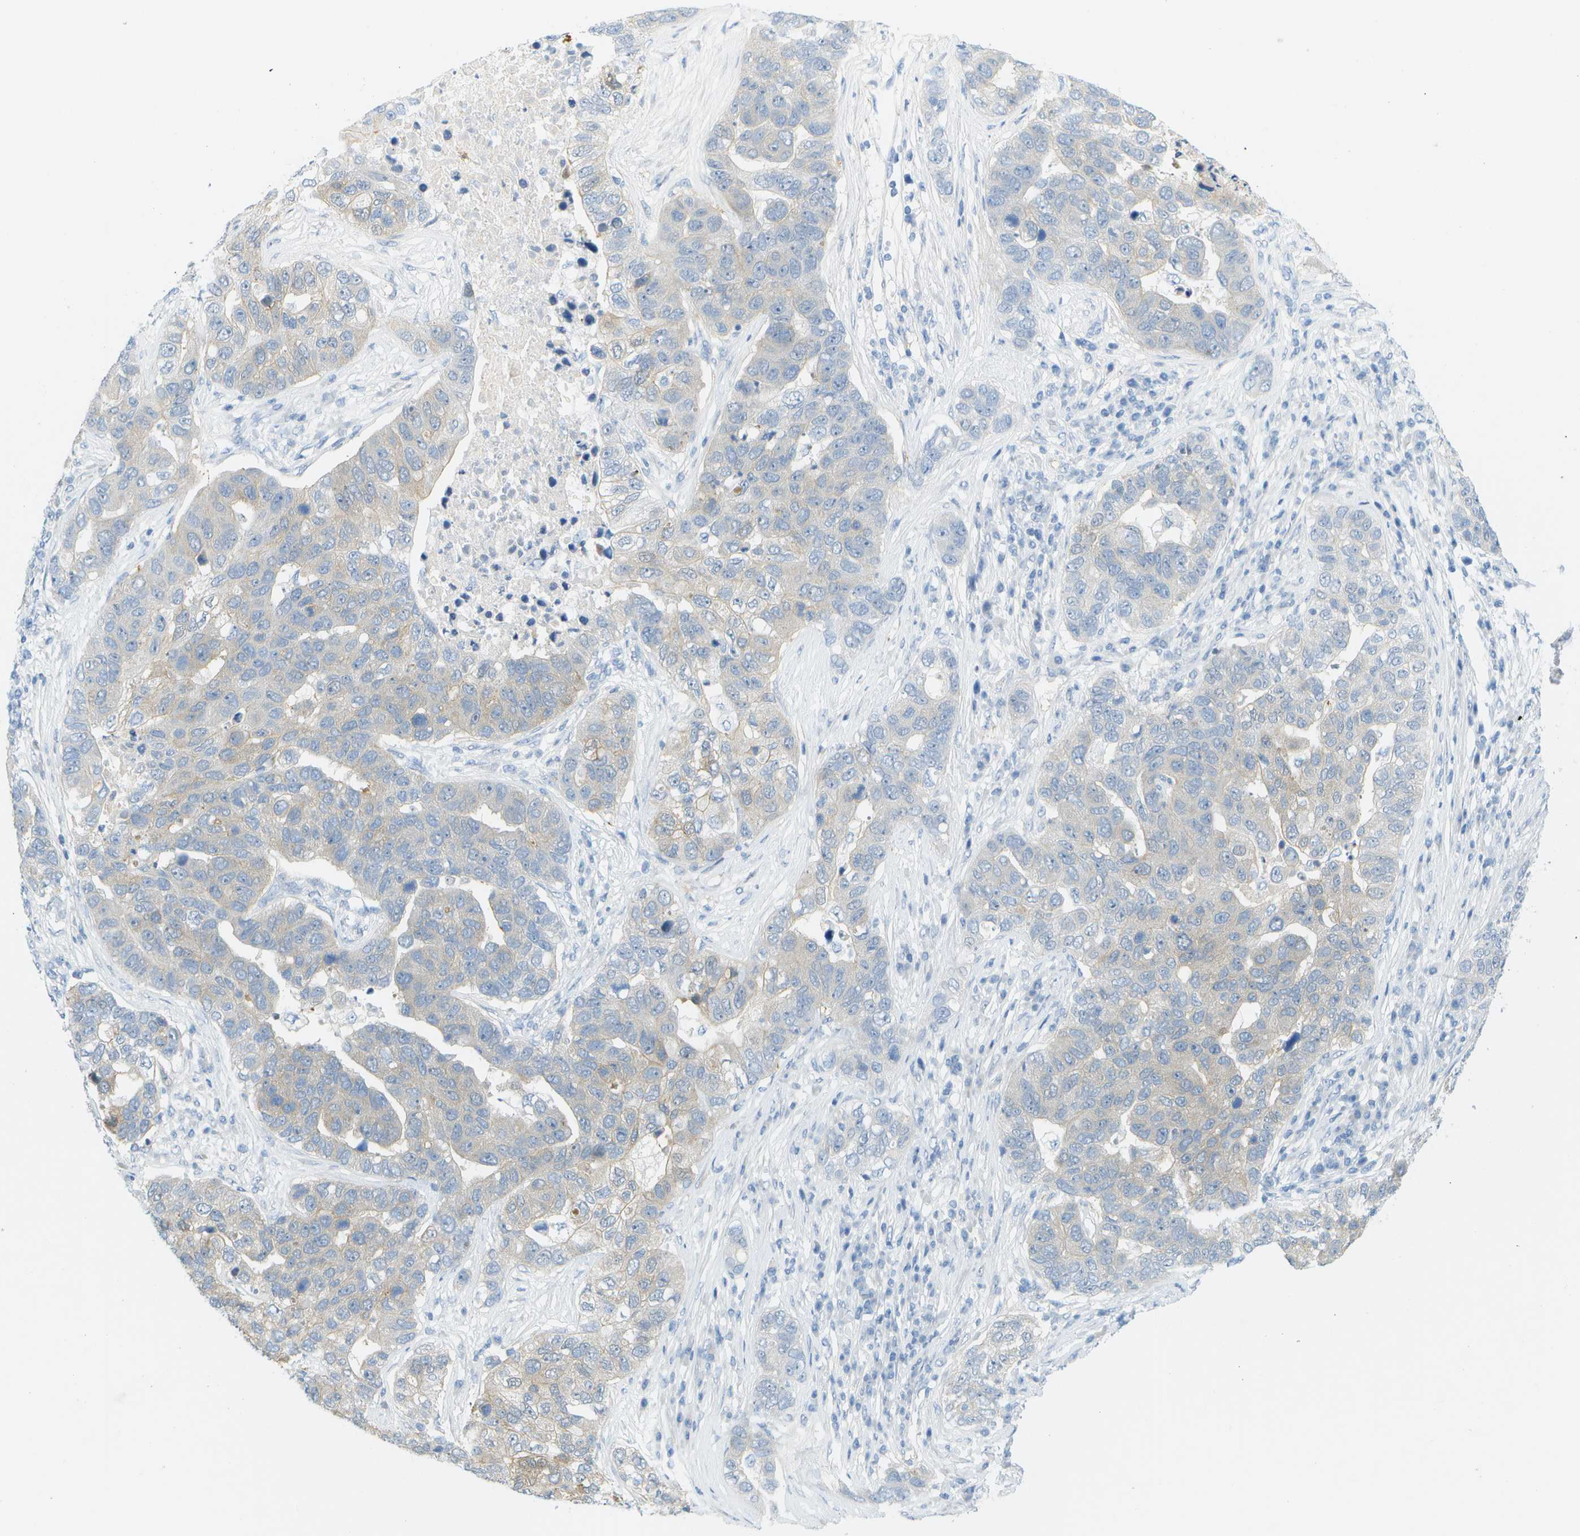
{"staining": {"intensity": "weak", "quantity": "<25%", "location": "cytoplasmic/membranous"}, "tissue": "pancreatic cancer", "cell_type": "Tumor cells", "image_type": "cancer", "snomed": [{"axis": "morphology", "description": "Adenocarcinoma, NOS"}, {"axis": "topography", "description": "Pancreas"}], "caption": "Tumor cells show no significant protein positivity in pancreatic adenocarcinoma.", "gene": "CUL9", "patient": {"sex": "female", "age": 61}}